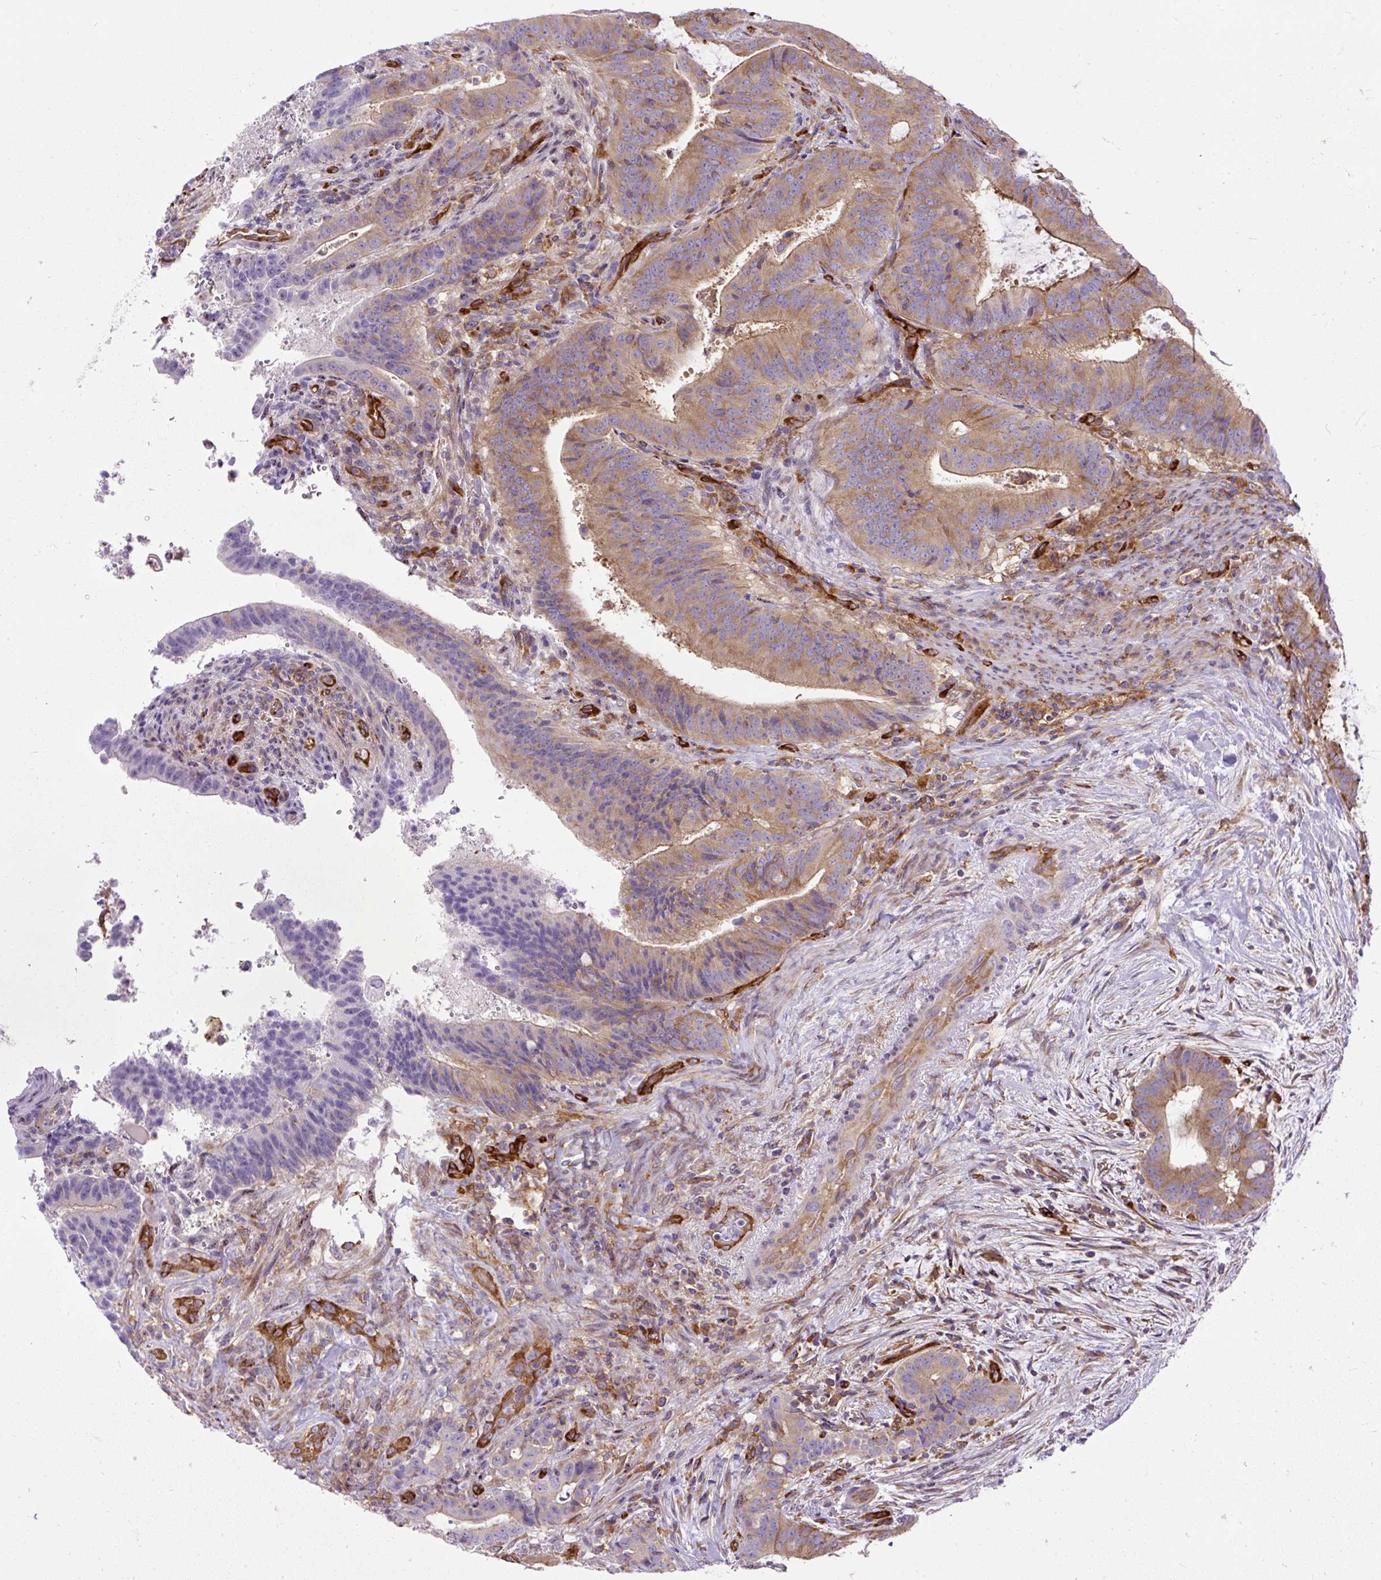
{"staining": {"intensity": "moderate", "quantity": ">75%", "location": "cytoplasmic/membranous"}, "tissue": "colorectal cancer", "cell_type": "Tumor cells", "image_type": "cancer", "snomed": [{"axis": "morphology", "description": "Adenocarcinoma, NOS"}, {"axis": "topography", "description": "Colon"}], "caption": "Immunohistochemical staining of colorectal cancer displays medium levels of moderate cytoplasmic/membranous protein staining in about >75% of tumor cells.", "gene": "MAP1S", "patient": {"sex": "female", "age": 43}}